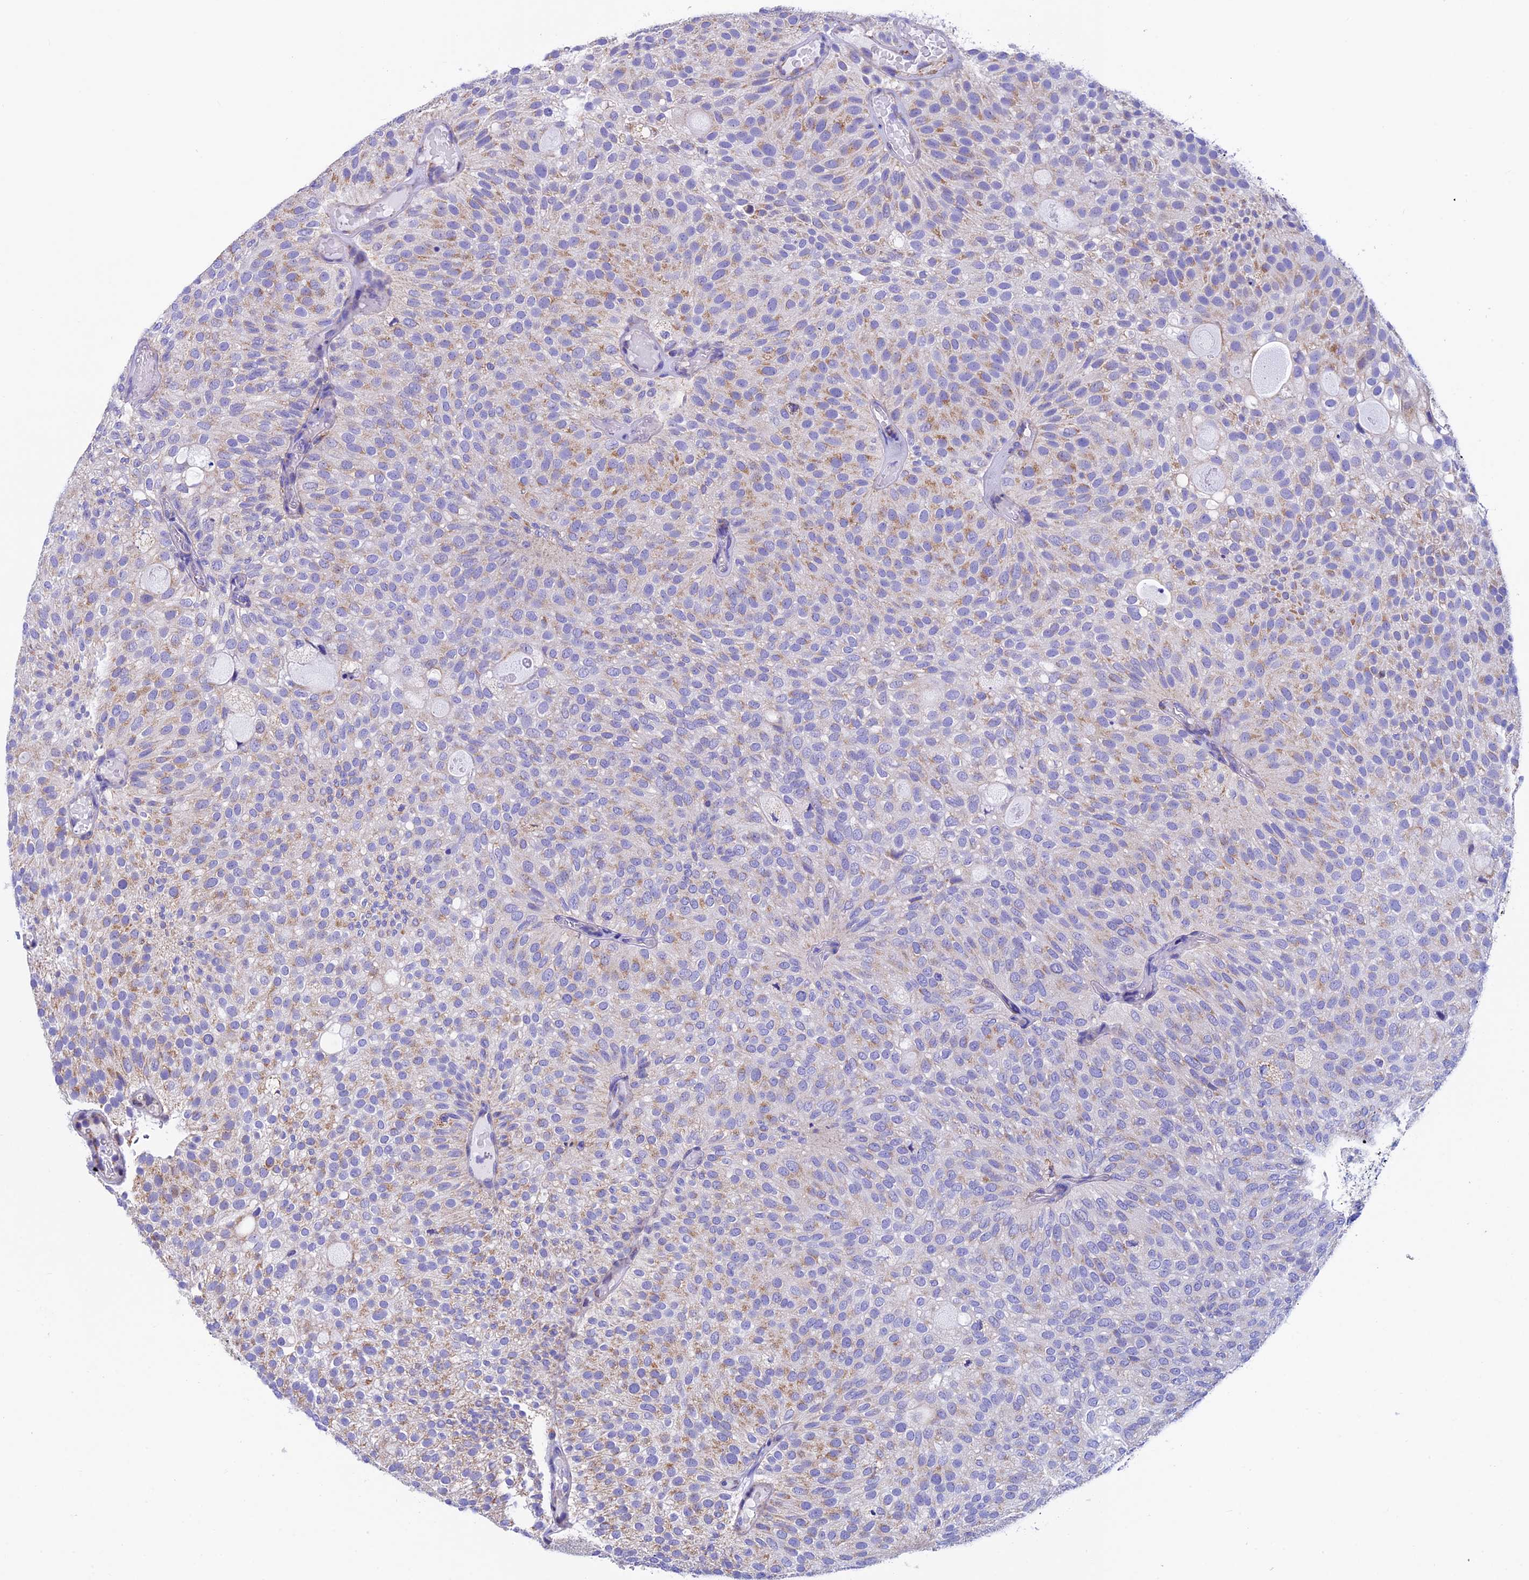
{"staining": {"intensity": "weak", "quantity": "<25%", "location": "cytoplasmic/membranous"}, "tissue": "urothelial cancer", "cell_type": "Tumor cells", "image_type": "cancer", "snomed": [{"axis": "morphology", "description": "Urothelial carcinoma, Low grade"}, {"axis": "topography", "description": "Urinary bladder"}], "caption": "This is an immunohistochemistry photomicrograph of human low-grade urothelial carcinoma. There is no staining in tumor cells.", "gene": "SLC8B1", "patient": {"sex": "male", "age": 78}}